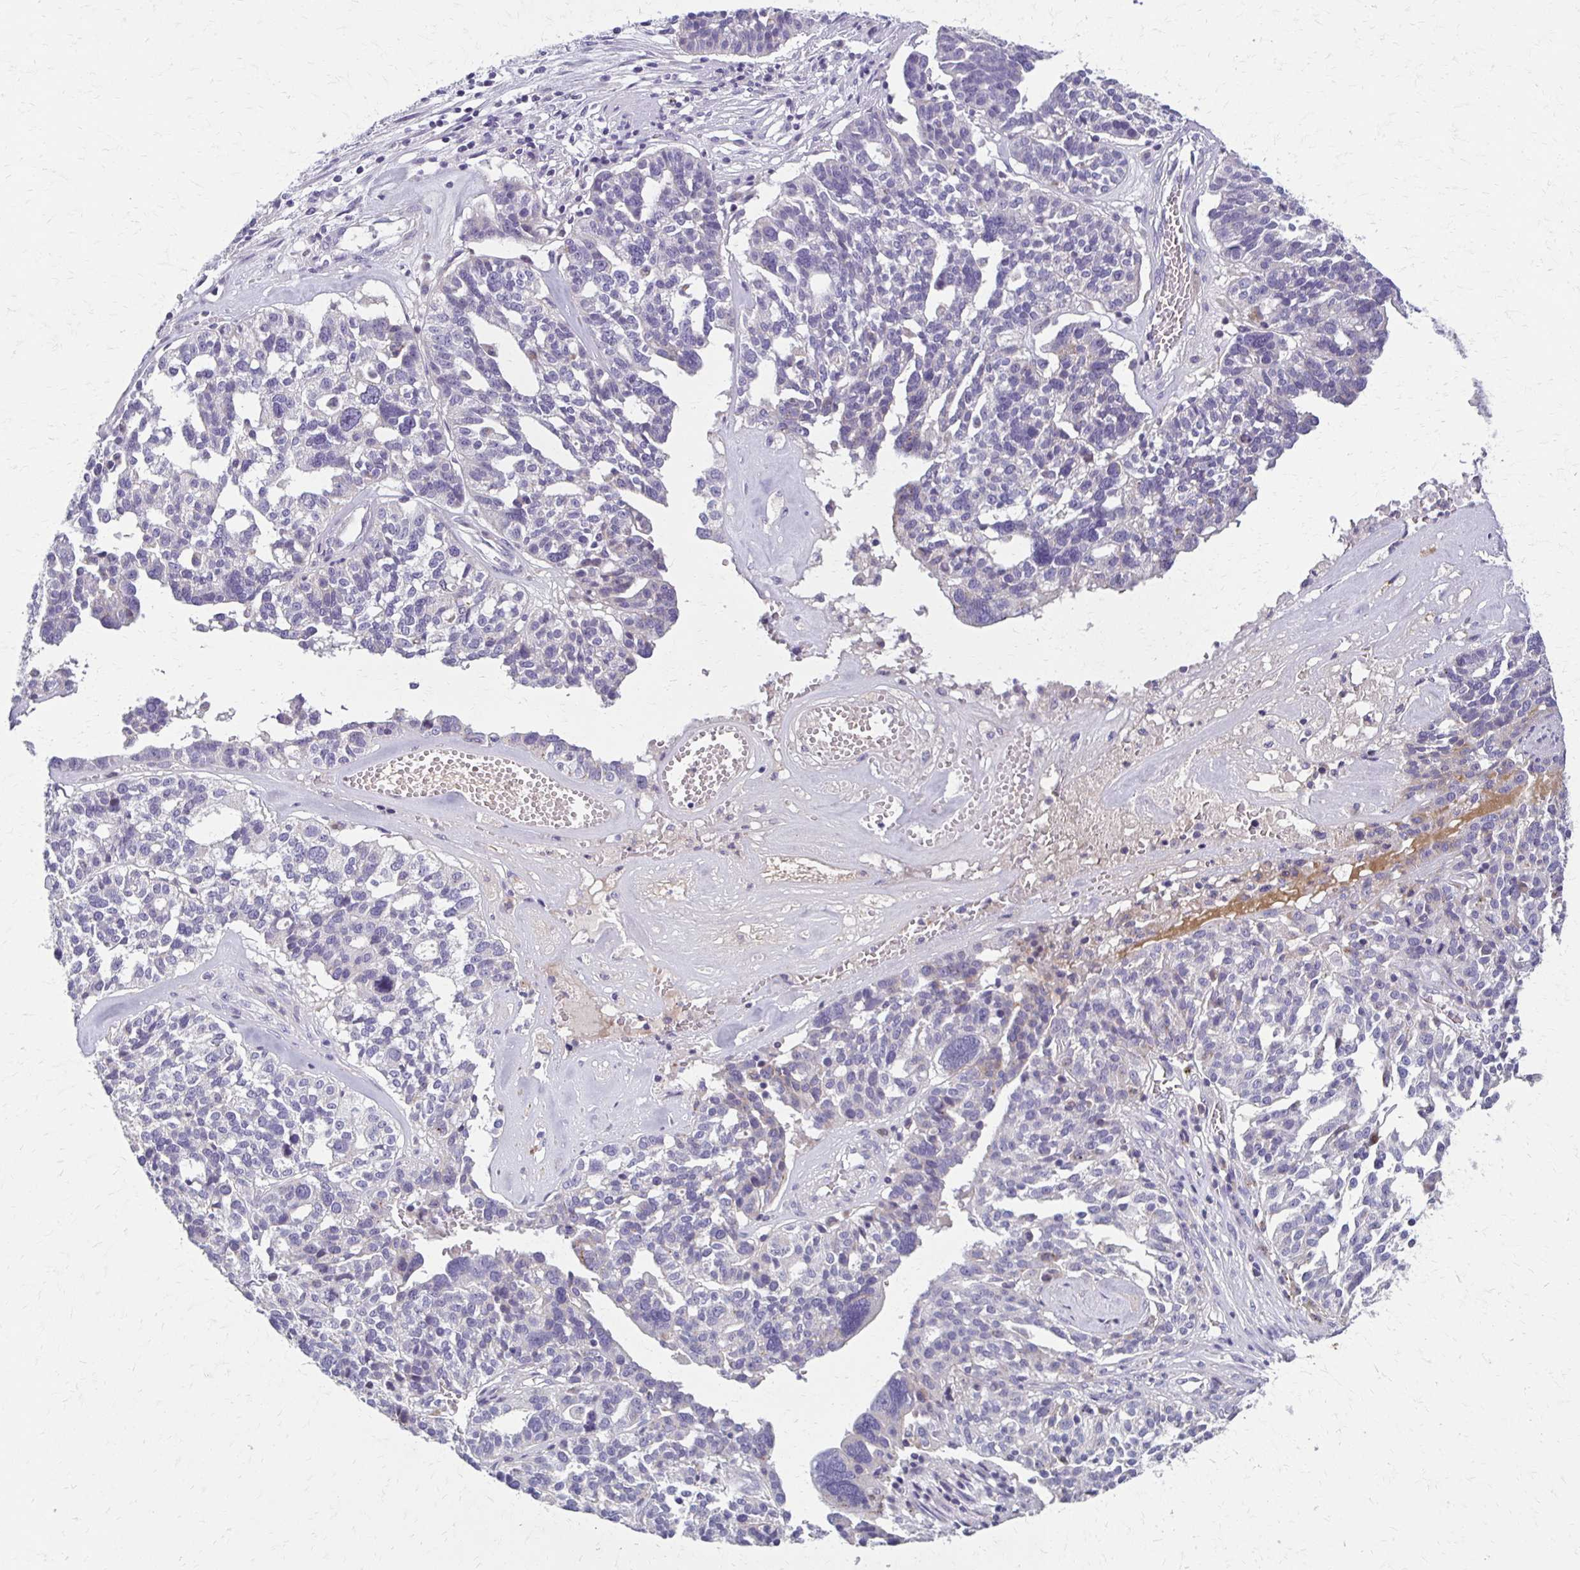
{"staining": {"intensity": "negative", "quantity": "none", "location": "none"}, "tissue": "ovarian cancer", "cell_type": "Tumor cells", "image_type": "cancer", "snomed": [{"axis": "morphology", "description": "Cystadenocarcinoma, serous, NOS"}, {"axis": "topography", "description": "Ovary"}], "caption": "Immunohistochemistry (IHC) of ovarian cancer (serous cystadenocarcinoma) exhibits no positivity in tumor cells.", "gene": "BBS12", "patient": {"sex": "female", "age": 59}}